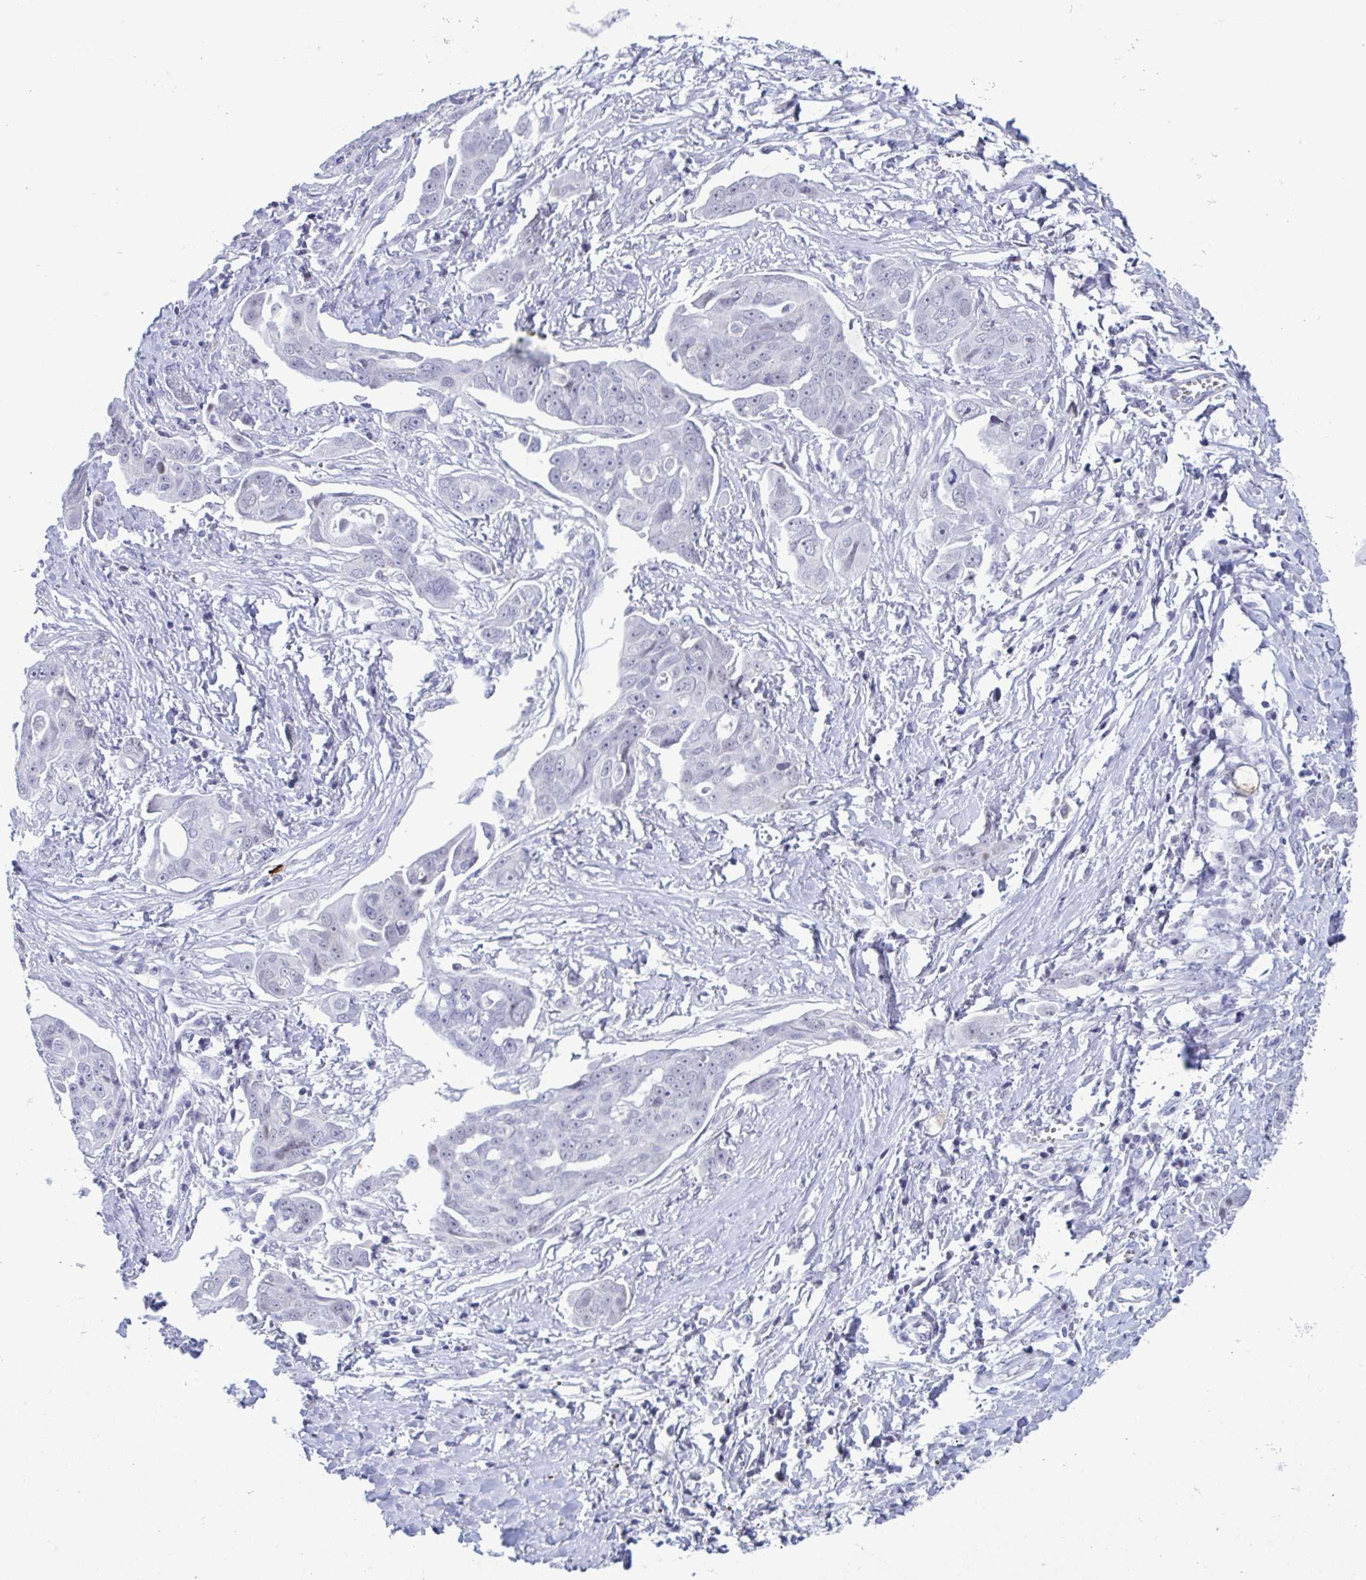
{"staining": {"intensity": "negative", "quantity": "none", "location": "none"}, "tissue": "ovarian cancer", "cell_type": "Tumor cells", "image_type": "cancer", "snomed": [{"axis": "morphology", "description": "Carcinoma, endometroid"}, {"axis": "topography", "description": "Ovary"}], "caption": "This photomicrograph is of ovarian cancer (endometroid carcinoma) stained with immunohistochemistry (IHC) to label a protein in brown with the nuclei are counter-stained blue. There is no positivity in tumor cells.", "gene": "PERM1", "patient": {"sex": "female", "age": 70}}